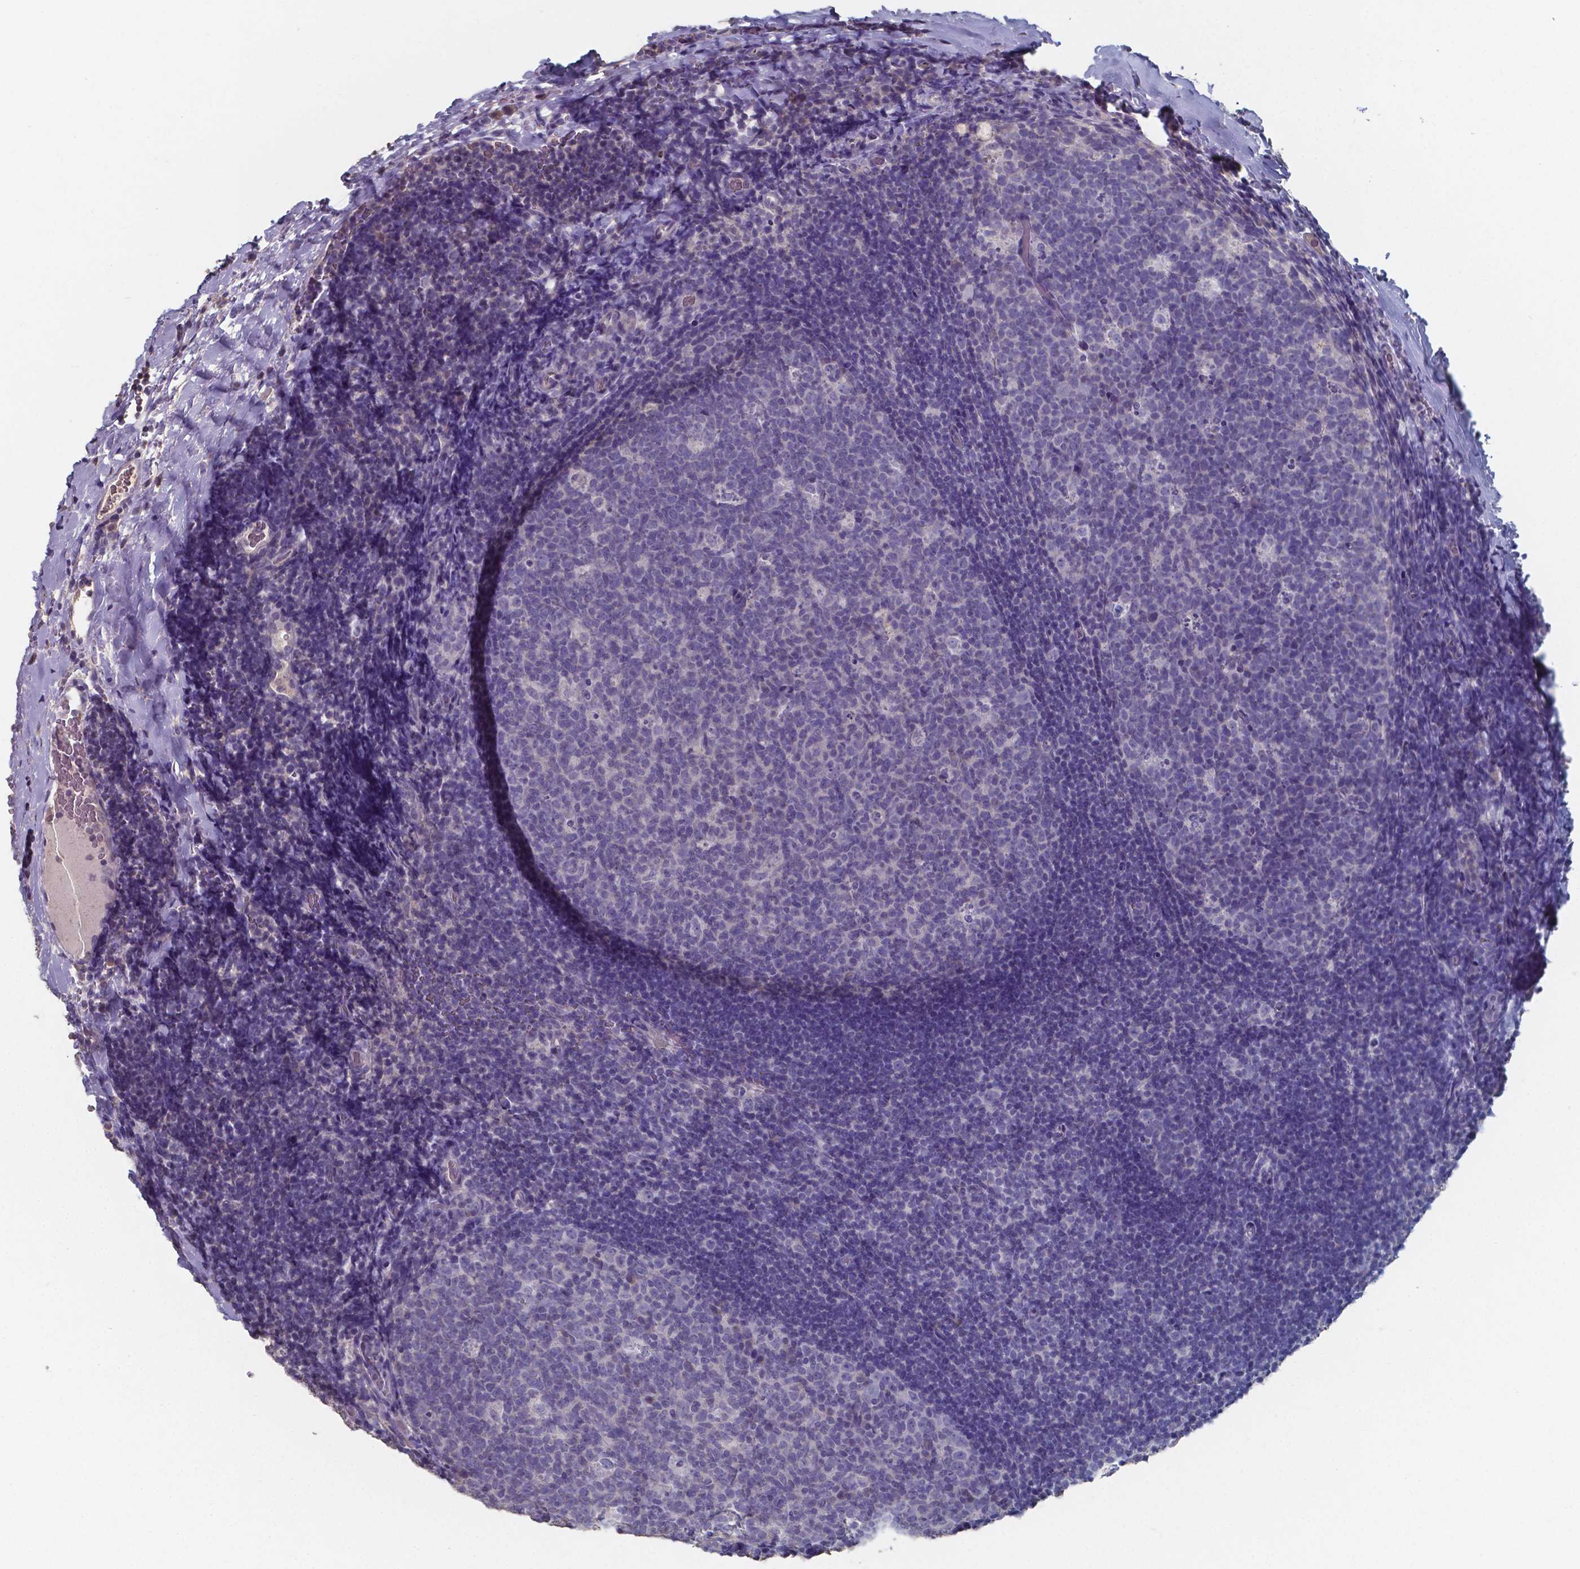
{"staining": {"intensity": "negative", "quantity": "none", "location": "none"}, "tissue": "tonsil", "cell_type": "Germinal center cells", "image_type": "normal", "snomed": [{"axis": "morphology", "description": "Normal tissue, NOS"}, {"axis": "topography", "description": "Tonsil"}], "caption": "High power microscopy photomicrograph of an IHC photomicrograph of benign tonsil, revealing no significant expression in germinal center cells. (DAB immunohistochemistry, high magnification).", "gene": "FOXJ1", "patient": {"sex": "male", "age": 17}}